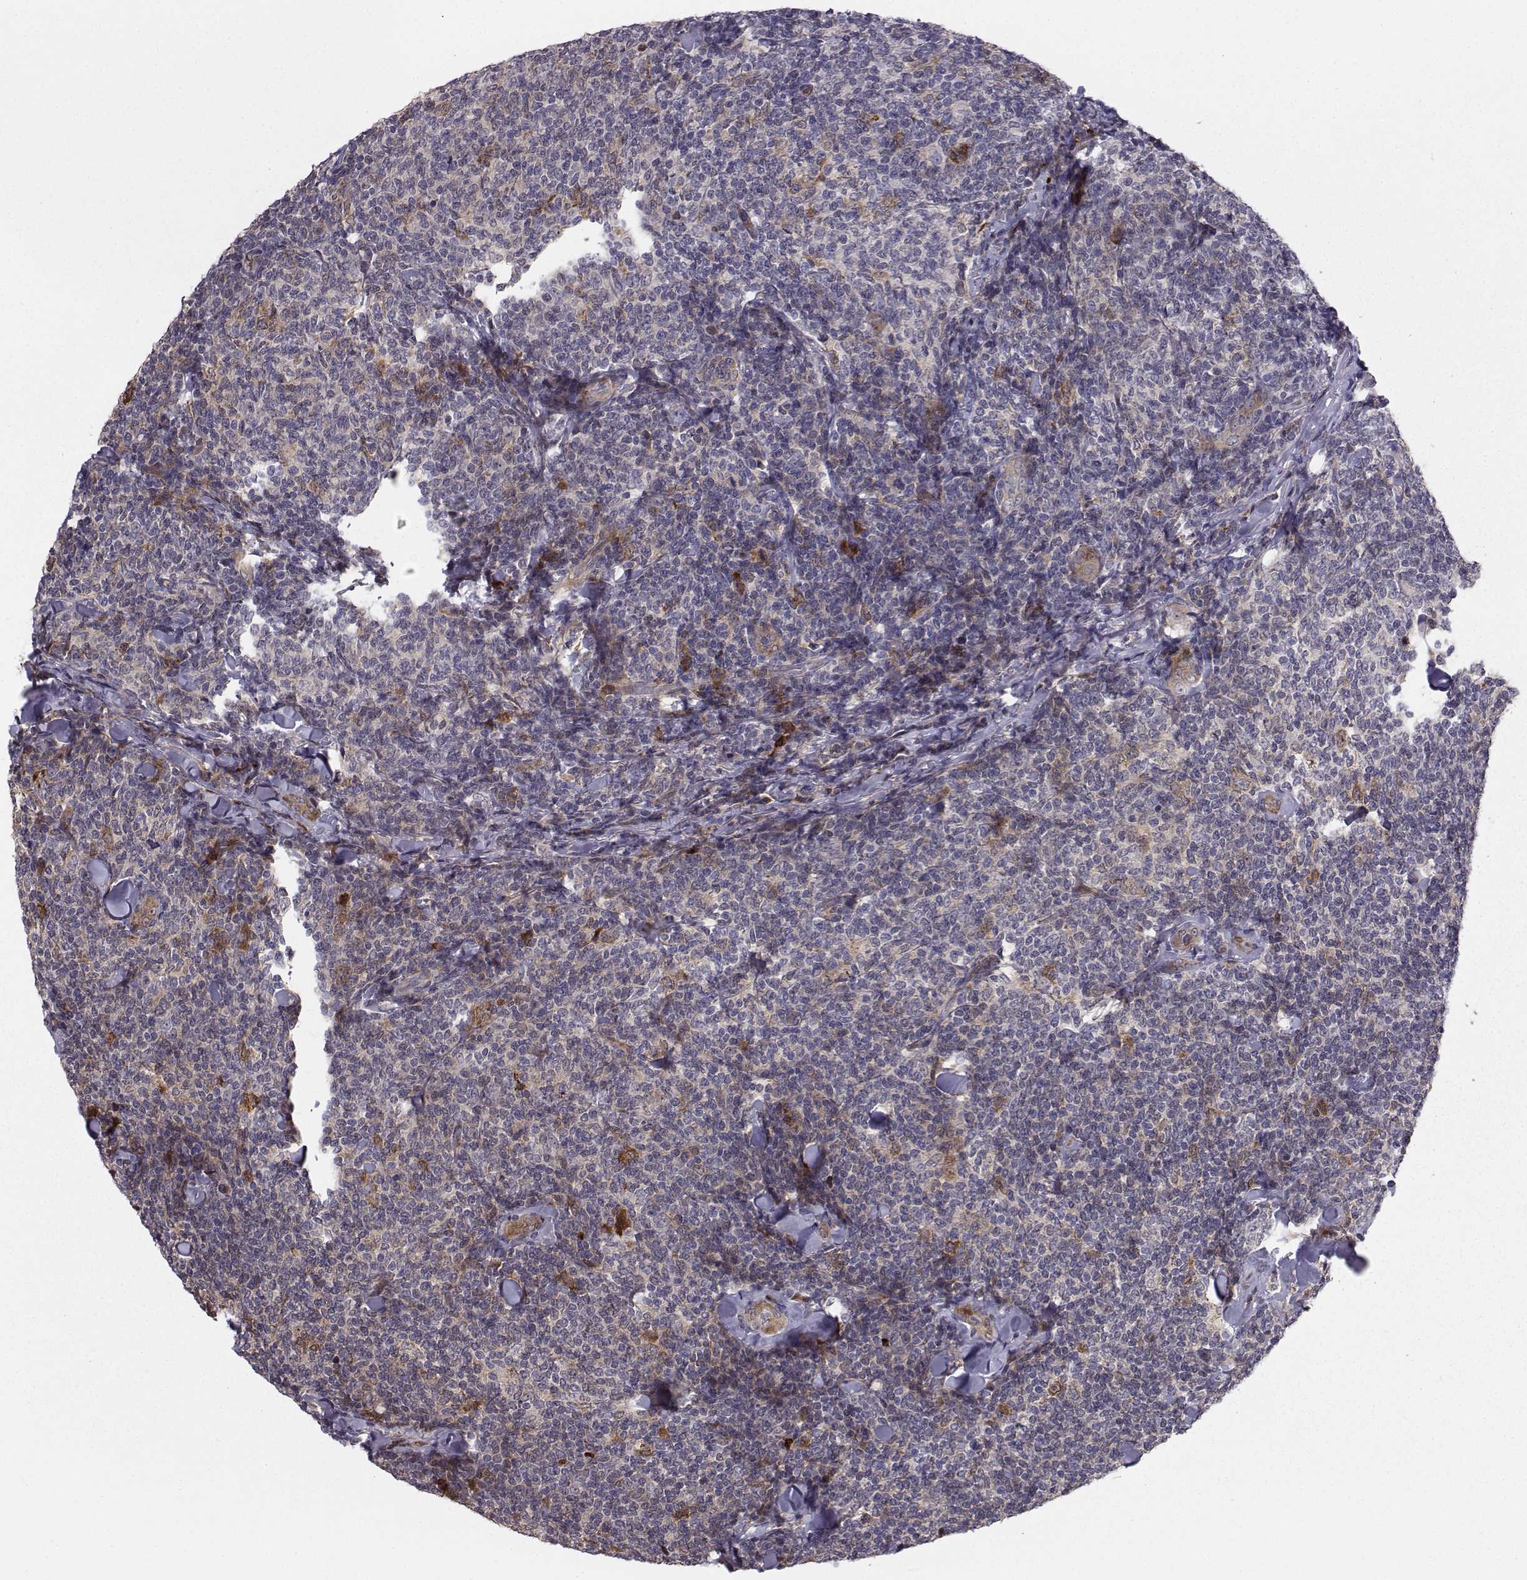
{"staining": {"intensity": "negative", "quantity": "none", "location": "none"}, "tissue": "lymphoma", "cell_type": "Tumor cells", "image_type": "cancer", "snomed": [{"axis": "morphology", "description": "Malignant lymphoma, non-Hodgkin's type, Low grade"}, {"axis": "topography", "description": "Lymph node"}], "caption": "An IHC histopathology image of lymphoma is shown. There is no staining in tumor cells of lymphoma.", "gene": "HSP90AB1", "patient": {"sex": "female", "age": 56}}